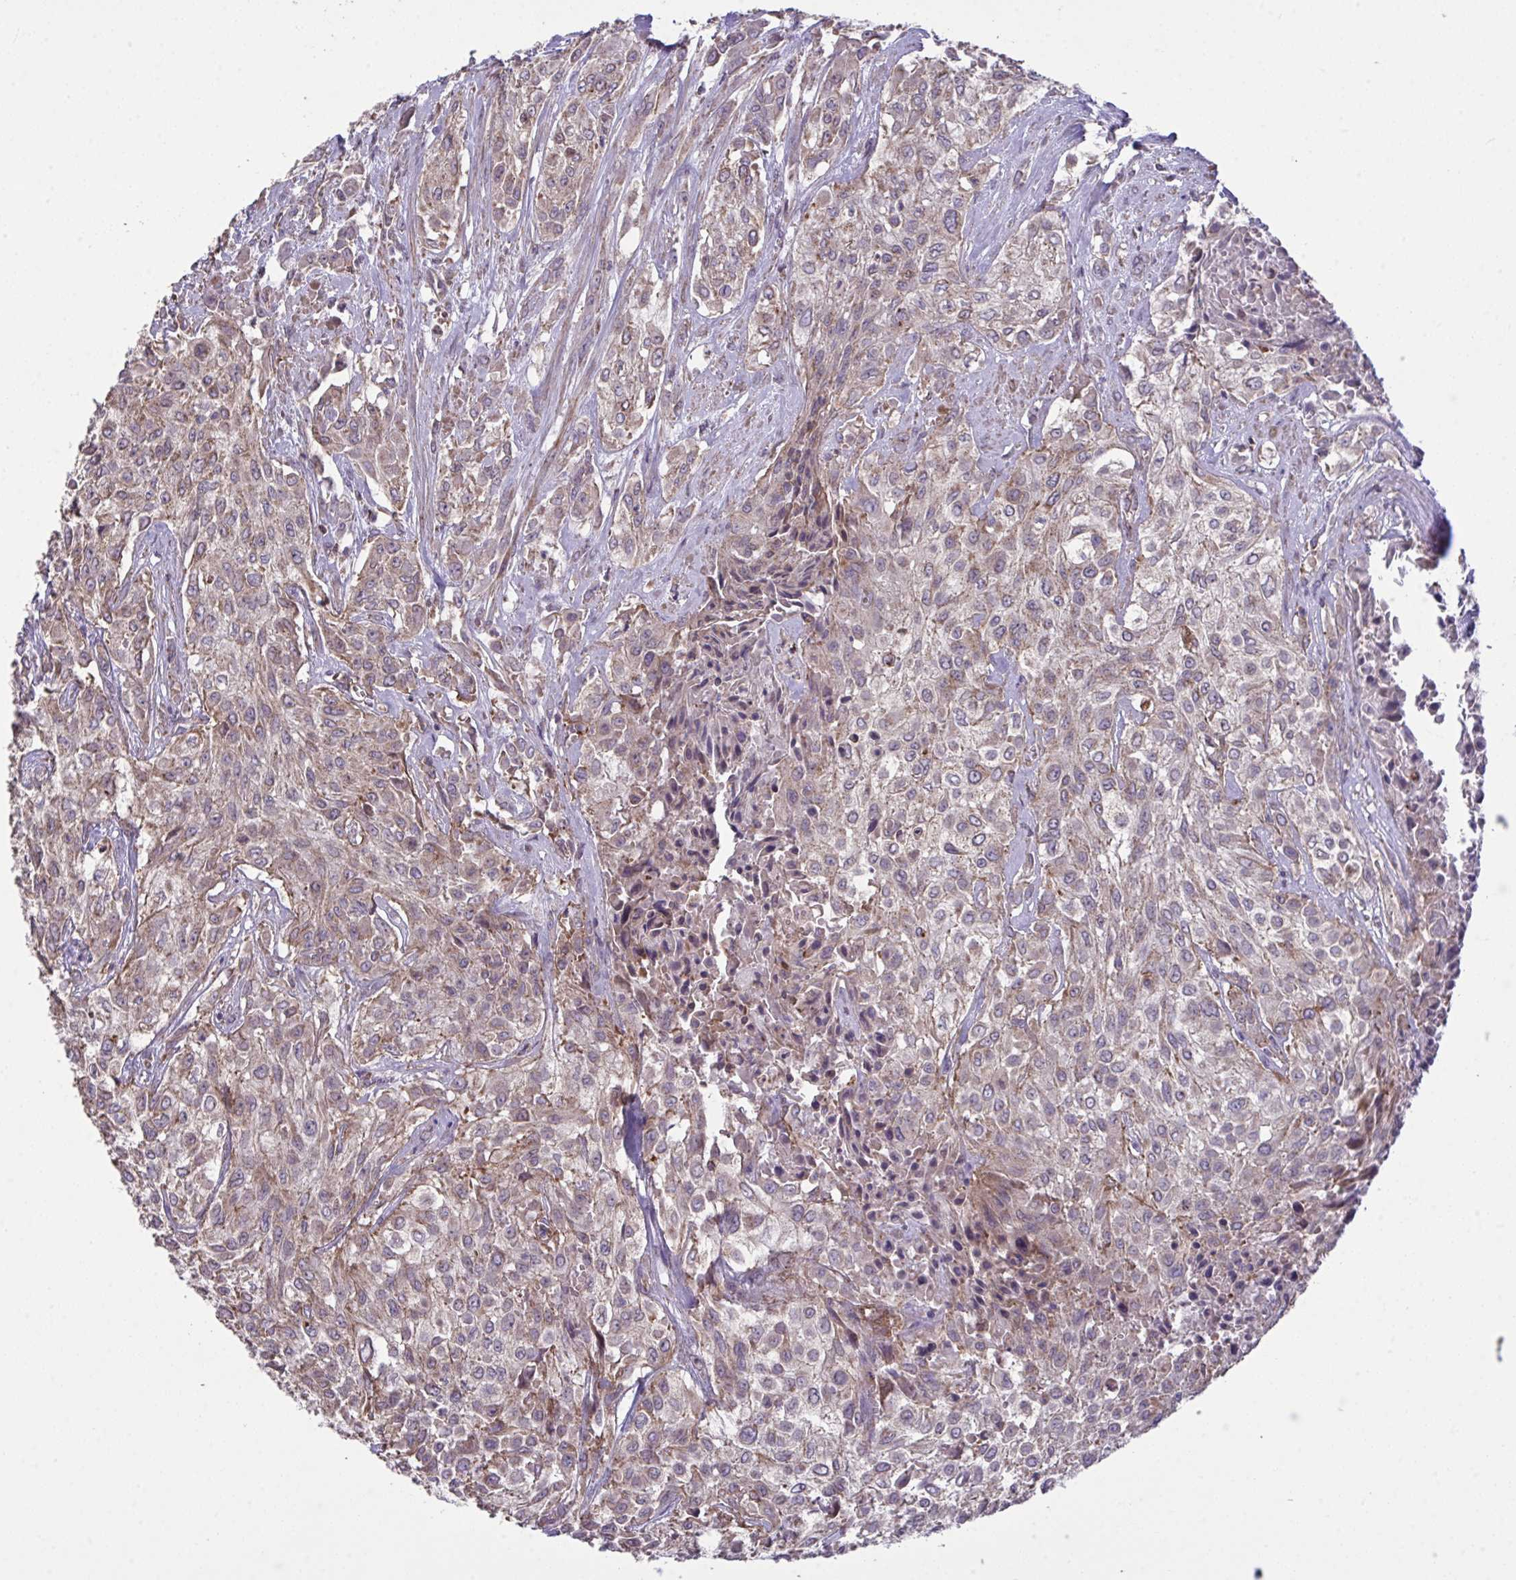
{"staining": {"intensity": "weak", "quantity": "<25%", "location": "cytoplasmic/membranous"}, "tissue": "urothelial cancer", "cell_type": "Tumor cells", "image_type": "cancer", "snomed": [{"axis": "morphology", "description": "Urothelial carcinoma, High grade"}, {"axis": "topography", "description": "Urinary bladder"}], "caption": "Image shows no significant protein expression in tumor cells of urothelial carcinoma (high-grade). (Stains: DAB IHC with hematoxylin counter stain, Microscopy: brightfield microscopy at high magnification).", "gene": "PPM1H", "patient": {"sex": "male", "age": 57}}